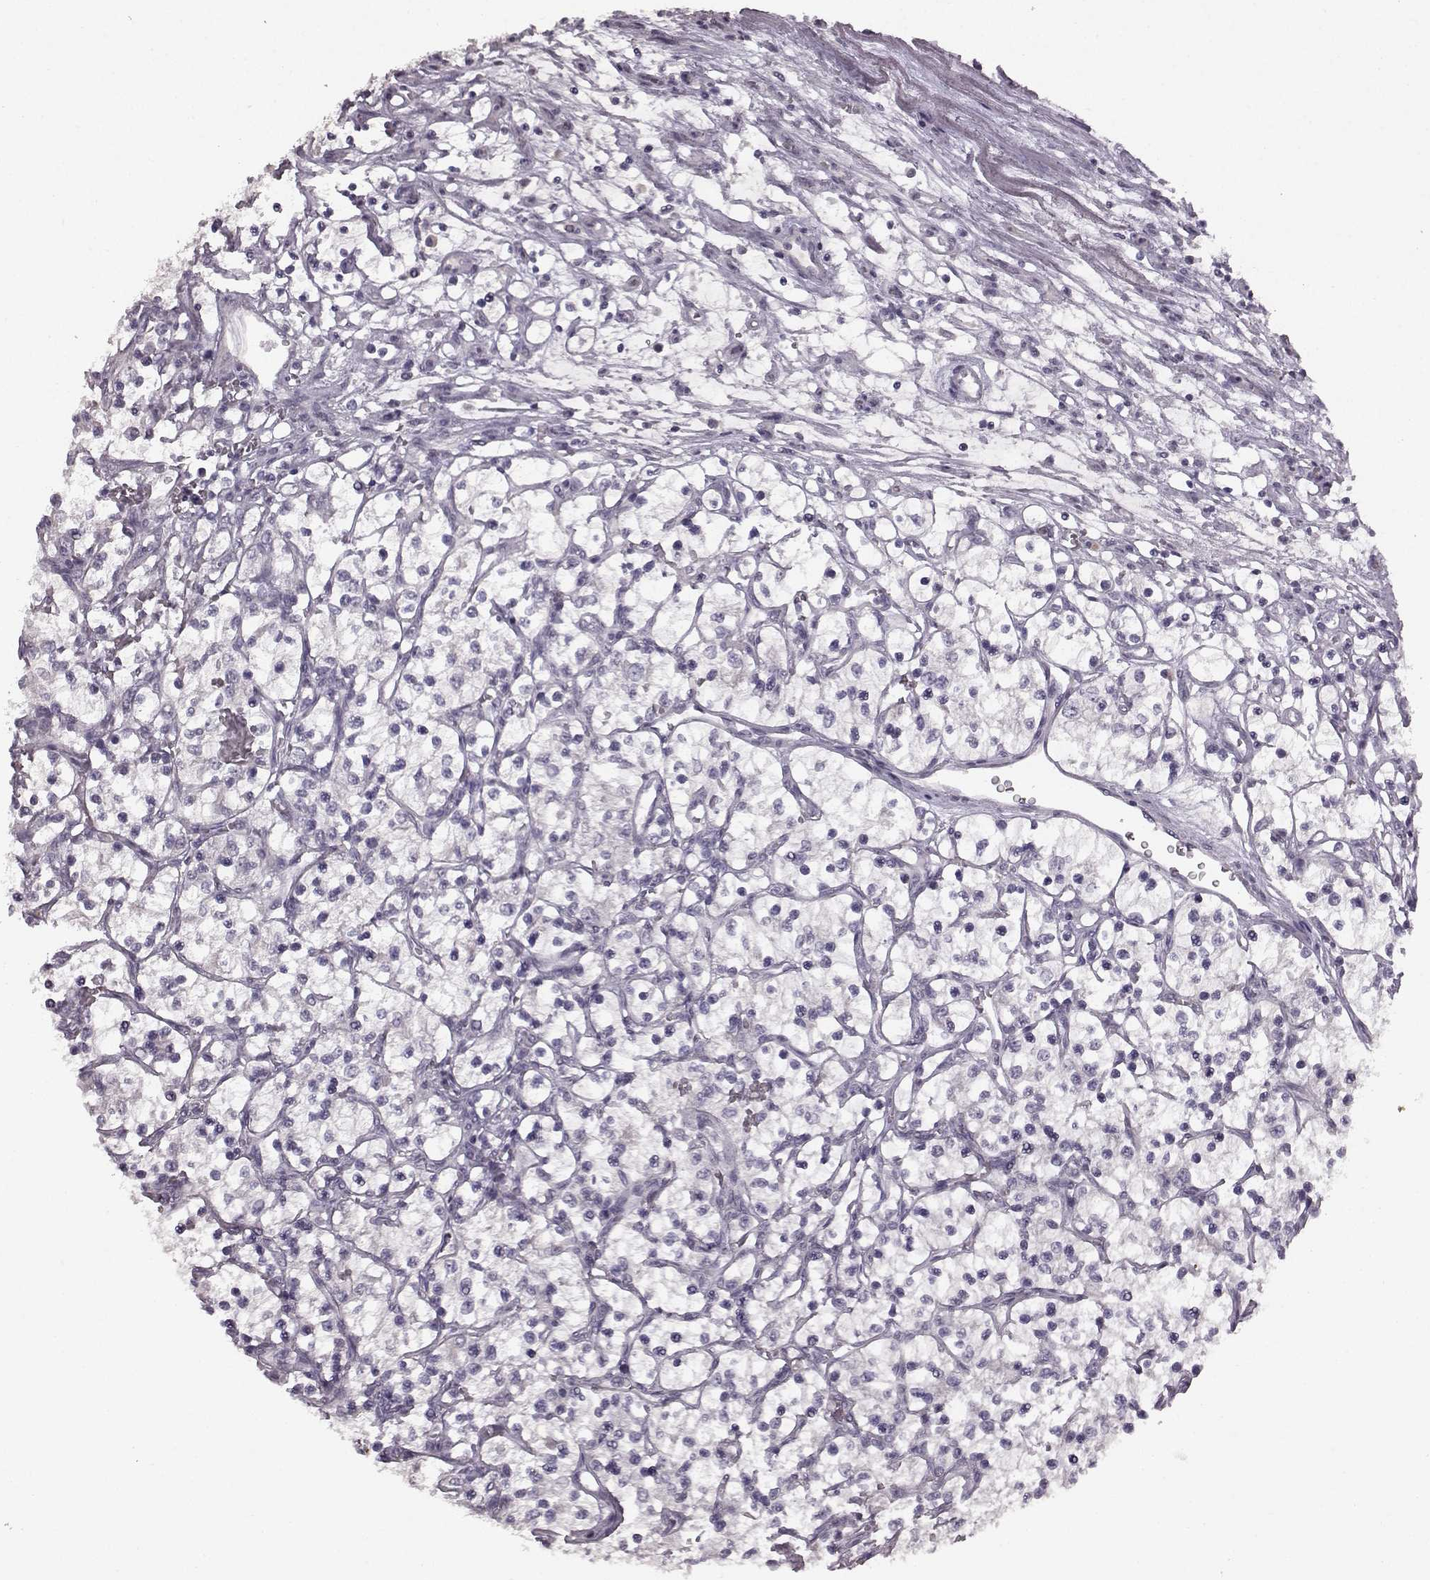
{"staining": {"intensity": "negative", "quantity": "none", "location": "none"}, "tissue": "renal cancer", "cell_type": "Tumor cells", "image_type": "cancer", "snomed": [{"axis": "morphology", "description": "Adenocarcinoma, NOS"}, {"axis": "topography", "description": "Kidney"}], "caption": "Tumor cells are negative for brown protein staining in renal adenocarcinoma.", "gene": "LHB", "patient": {"sex": "female", "age": 69}}